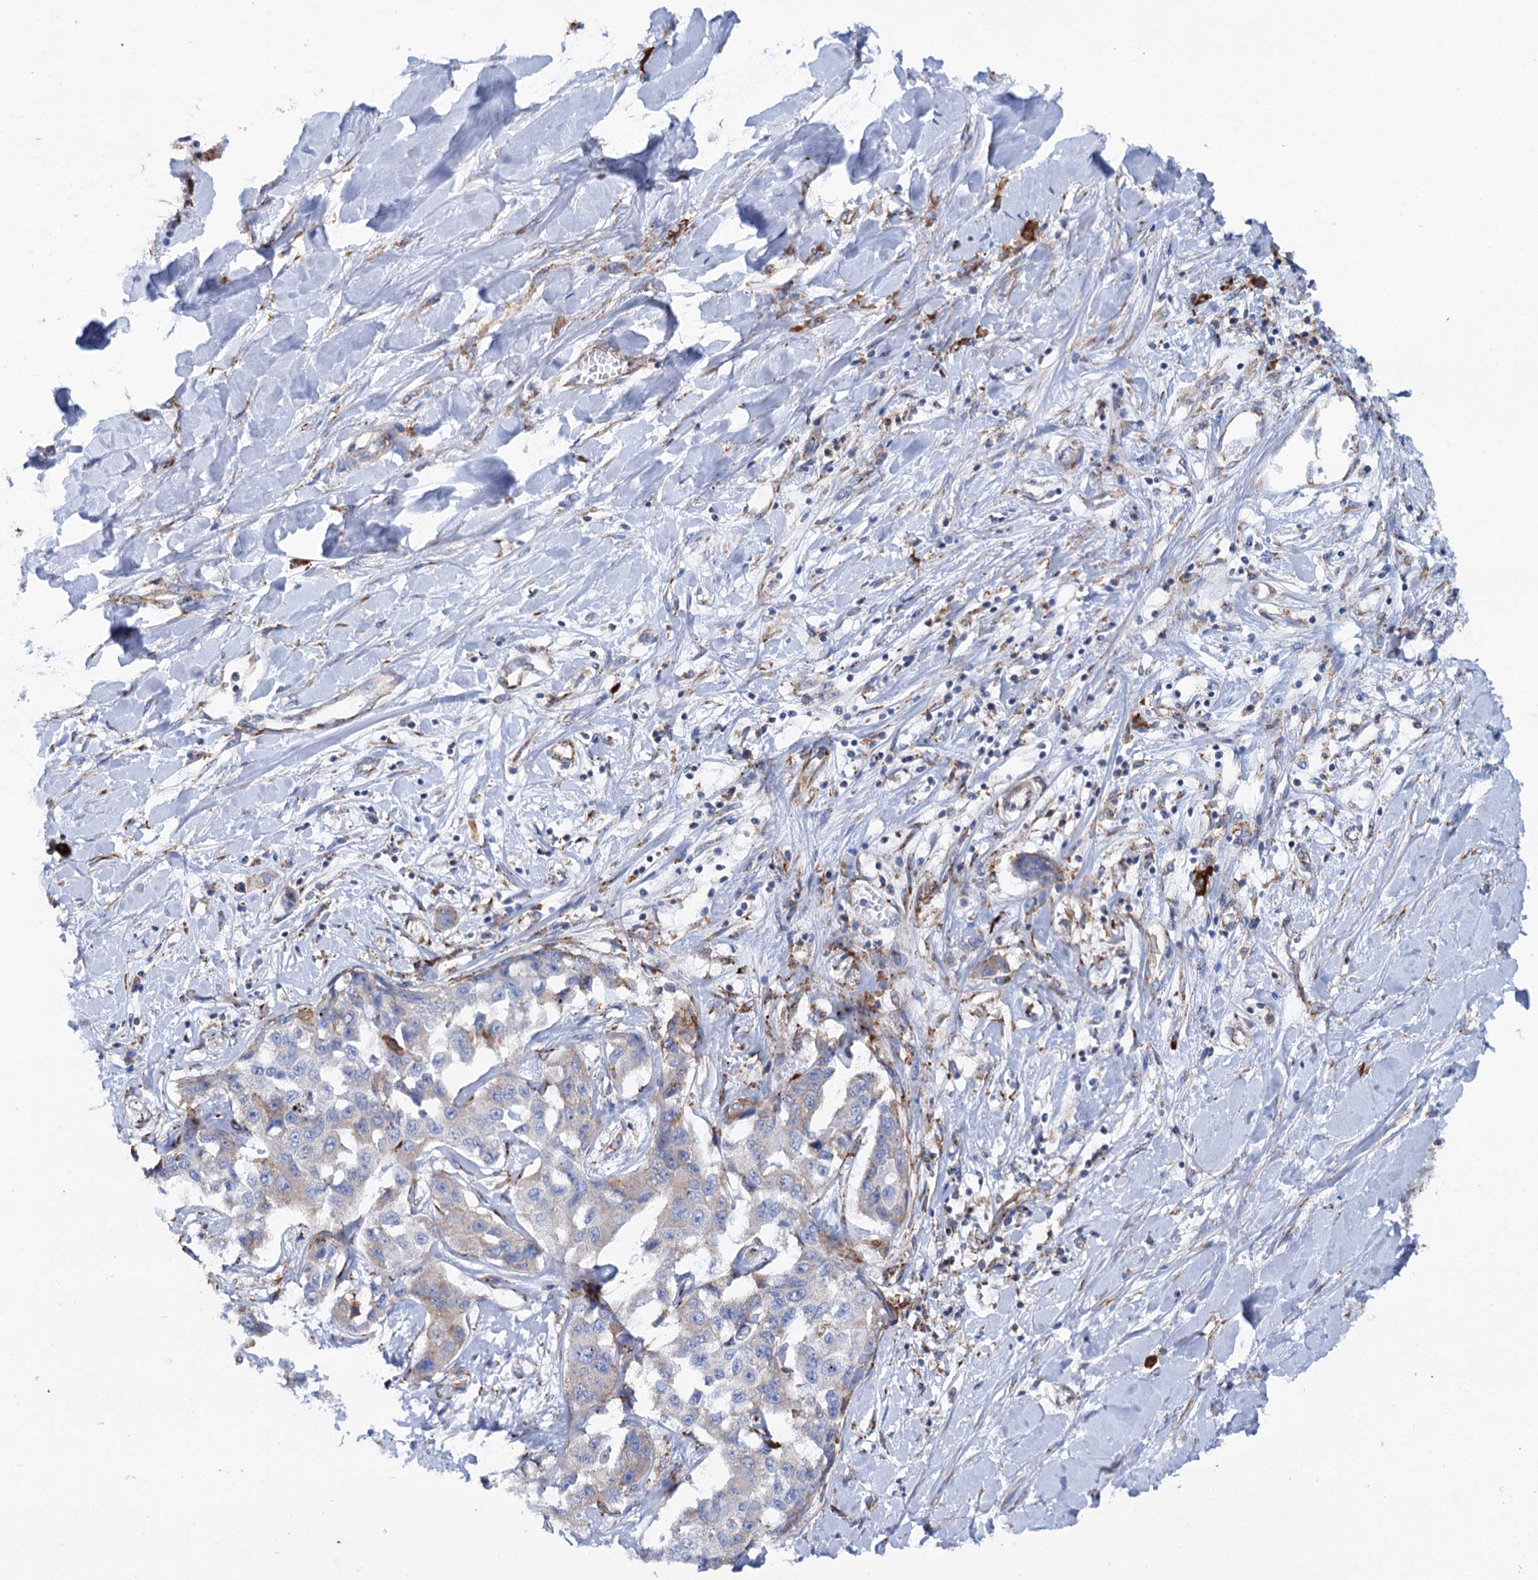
{"staining": {"intensity": "weak", "quantity": "25%-75%", "location": "cytoplasmic/membranous"}, "tissue": "liver cancer", "cell_type": "Tumor cells", "image_type": "cancer", "snomed": [{"axis": "morphology", "description": "Cholangiocarcinoma"}, {"axis": "topography", "description": "Liver"}], "caption": "IHC histopathology image of human liver cancer (cholangiocarcinoma) stained for a protein (brown), which reveals low levels of weak cytoplasmic/membranous positivity in about 25%-75% of tumor cells.", "gene": "SHE", "patient": {"sex": "male", "age": 59}}